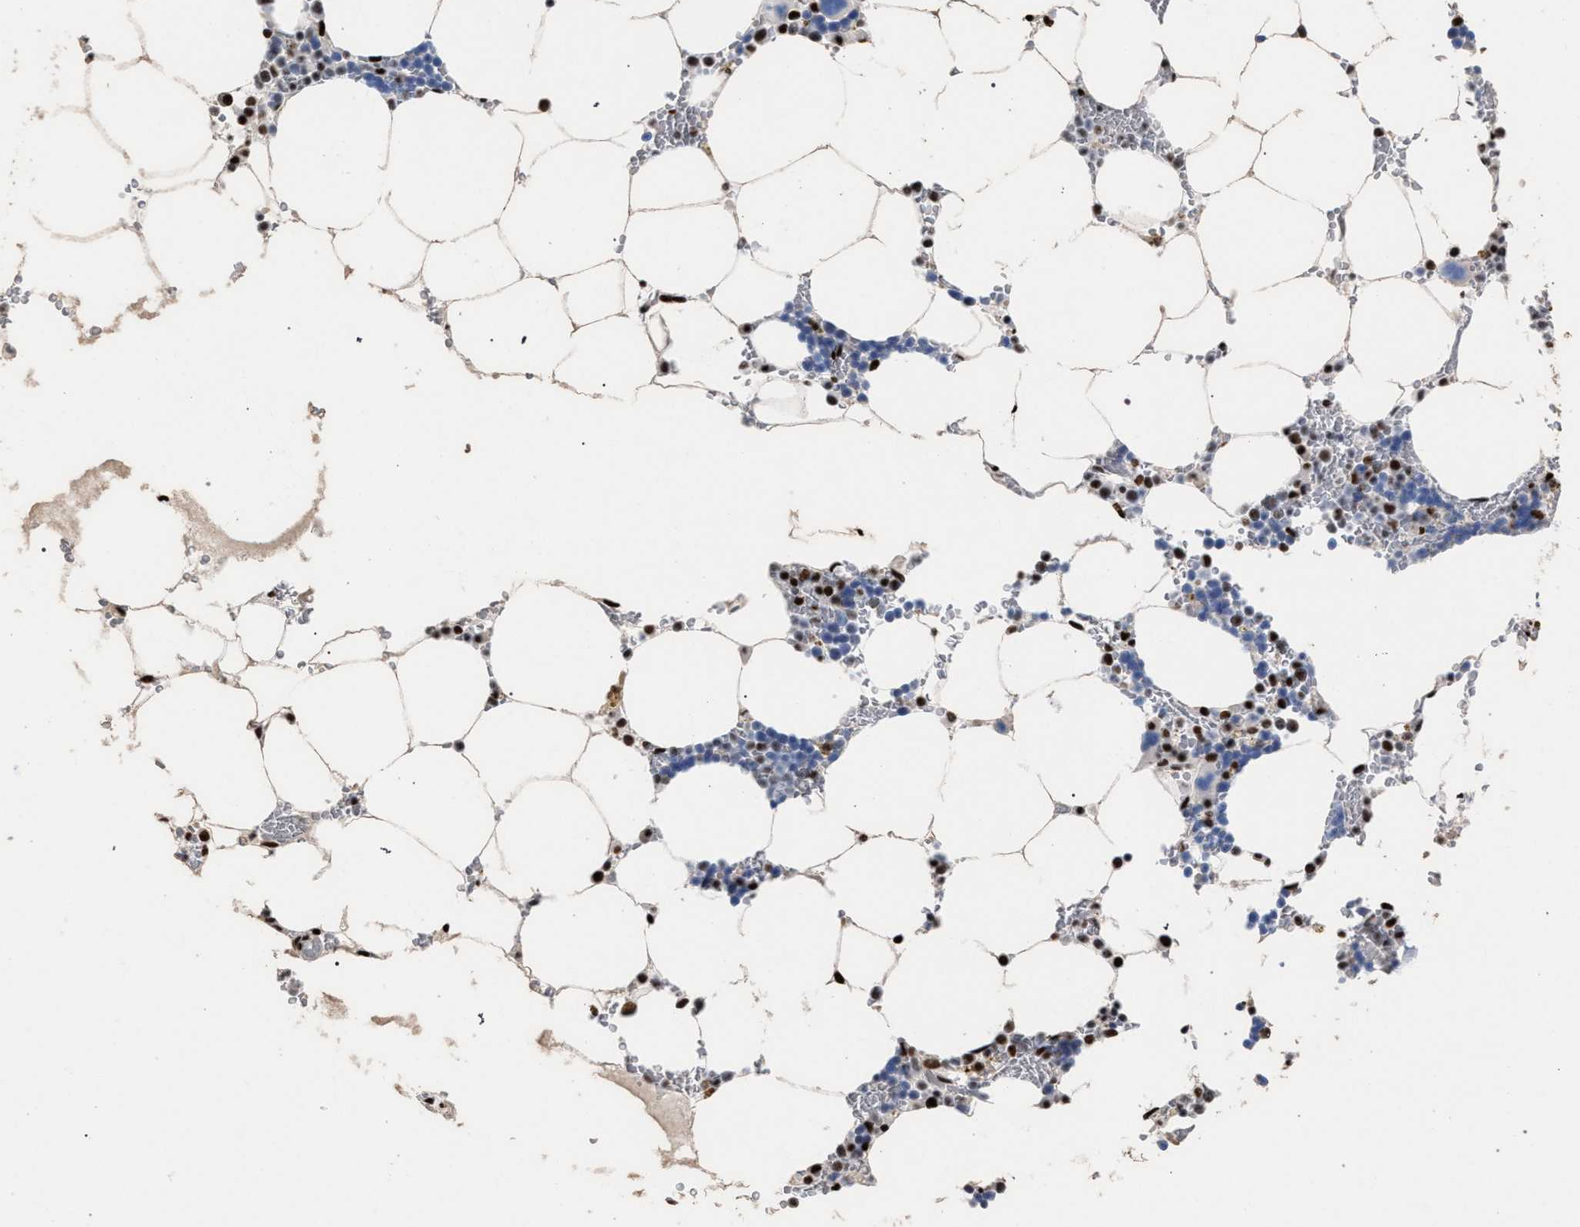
{"staining": {"intensity": "moderate", "quantity": "25%-75%", "location": "nuclear"}, "tissue": "bone marrow", "cell_type": "Hematopoietic cells", "image_type": "normal", "snomed": [{"axis": "morphology", "description": "Normal tissue, NOS"}, {"axis": "topography", "description": "Bone marrow"}], "caption": "Brown immunohistochemical staining in benign bone marrow exhibits moderate nuclear expression in approximately 25%-75% of hematopoietic cells. (brown staining indicates protein expression, while blue staining denotes nuclei).", "gene": "TP53BP1", "patient": {"sex": "male", "age": 70}}